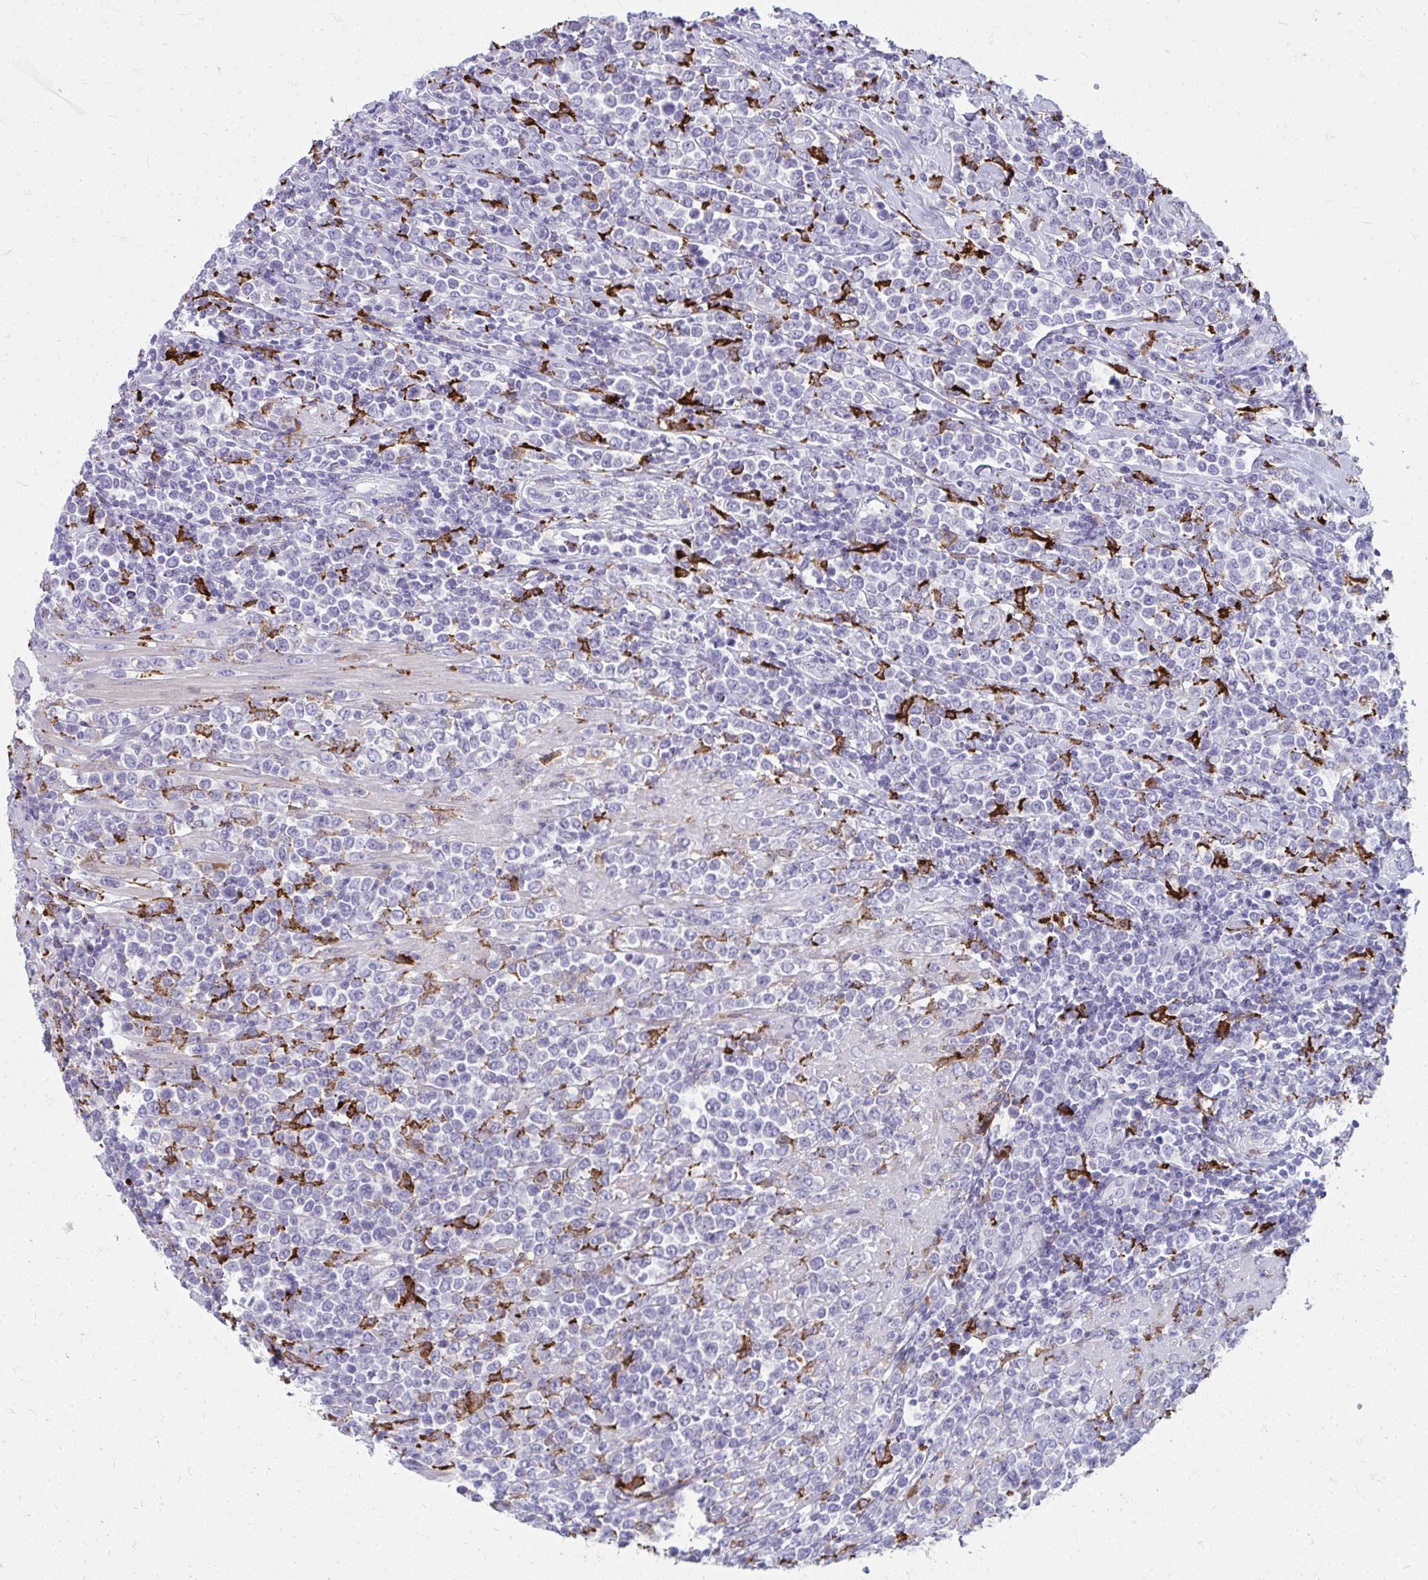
{"staining": {"intensity": "negative", "quantity": "none", "location": "none"}, "tissue": "lymphoma", "cell_type": "Tumor cells", "image_type": "cancer", "snomed": [{"axis": "morphology", "description": "Malignant lymphoma, non-Hodgkin's type, High grade"}, {"axis": "topography", "description": "Soft tissue"}], "caption": "DAB (3,3'-diaminobenzidine) immunohistochemical staining of human malignant lymphoma, non-Hodgkin's type (high-grade) demonstrates no significant positivity in tumor cells.", "gene": "CD163", "patient": {"sex": "female", "age": 56}}